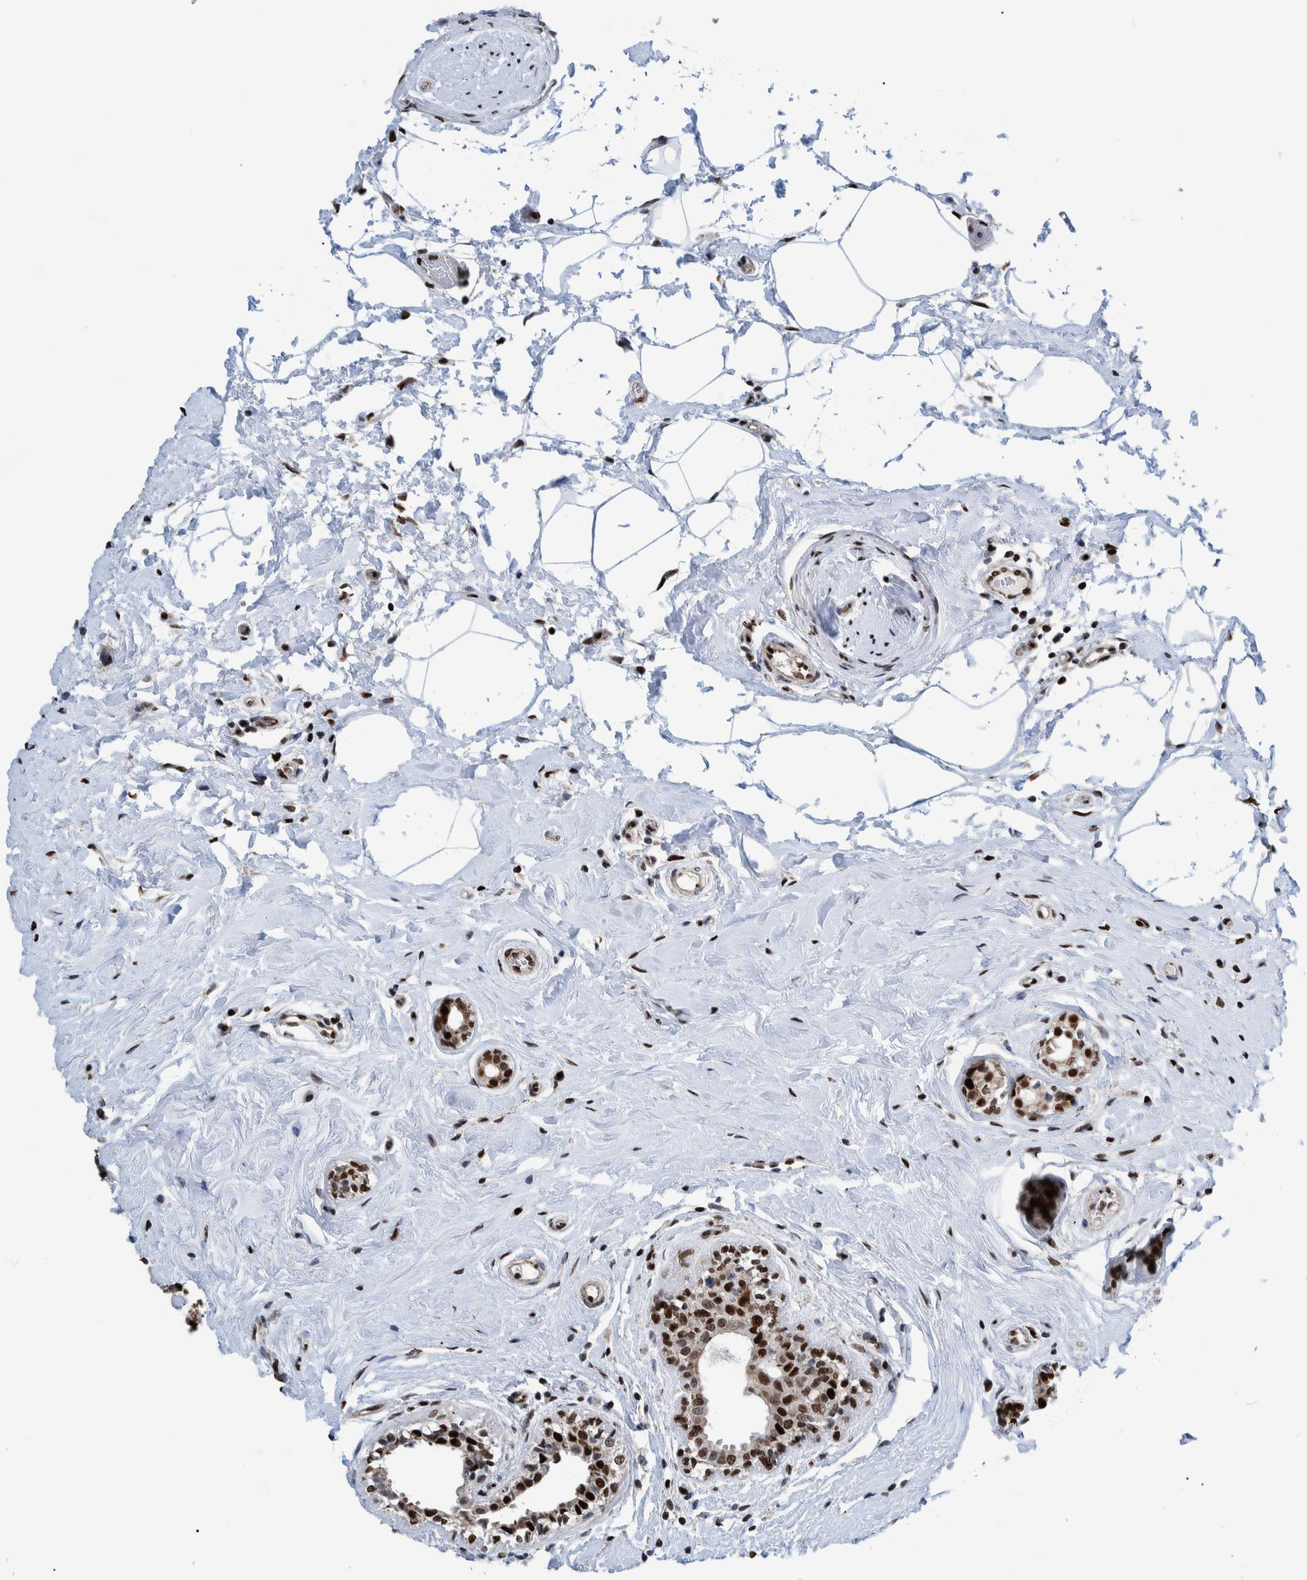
{"staining": {"intensity": "strong", "quantity": ">75%", "location": "nuclear"}, "tissue": "breast cancer", "cell_type": "Tumor cells", "image_type": "cancer", "snomed": [{"axis": "morphology", "description": "Duct carcinoma"}, {"axis": "topography", "description": "Breast"}], "caption": "Immunohistochemical staining of human breast cancer (intraductal carcinoma) exhibits high levels of strong nuclear expression in approximately >75% of tumor cells.", "gene": "HEATR9", "patient": {"sex": "female", "age": 55}}